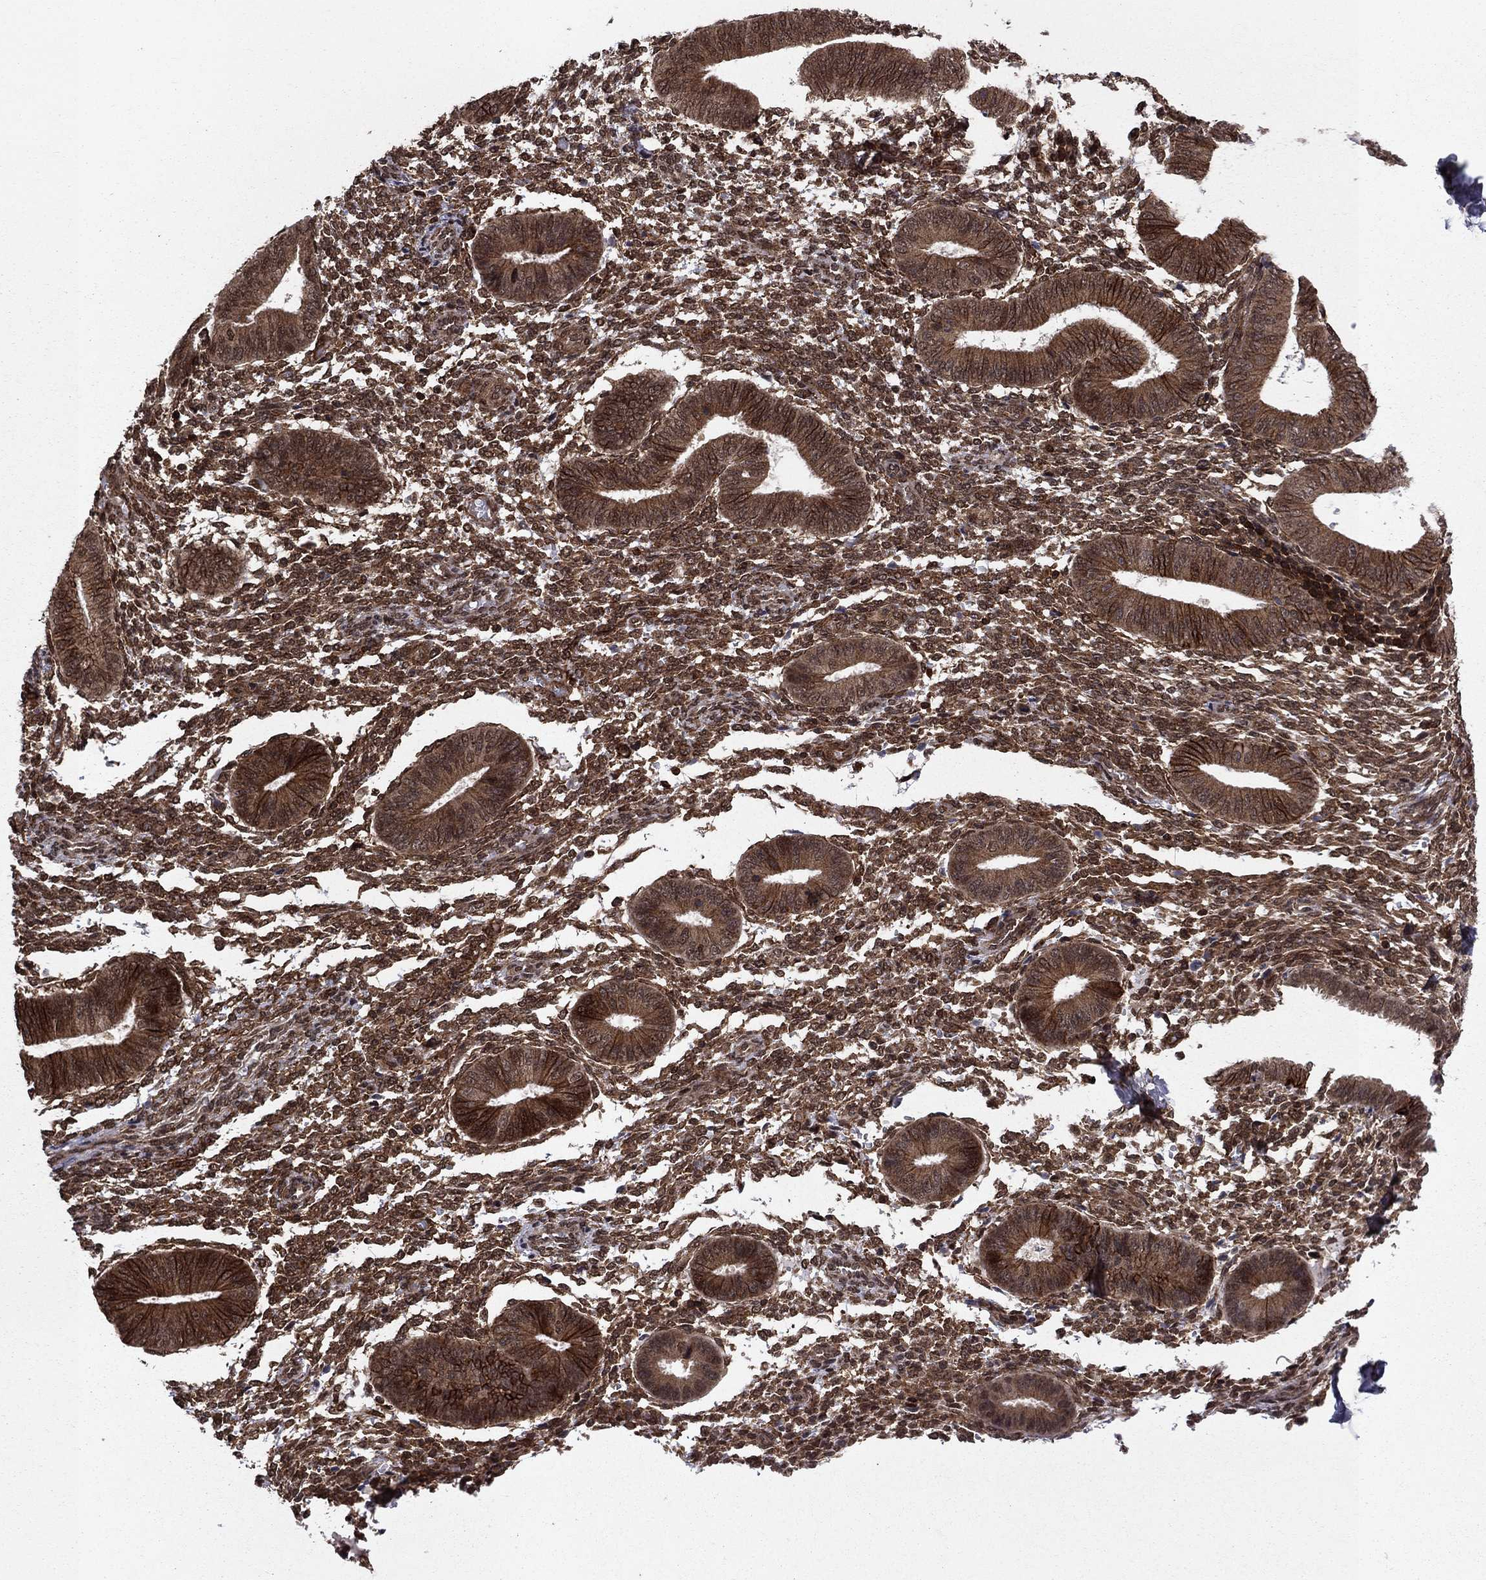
{"staining": {"intensity": "strong", "quantity": "25%-75%", "location": "cytoplasmic/membranous,nuclear"}, "tissue": "endometrium", "cell_type": "Cells in endometrial stroma", "image_type": "normal", "snomed": [{"axis": "morphology", "description": "Normal tissue, NOS"}, {"axis": "topography", "description": "Endometrium"}], "caption": "A micrograph of endometrium stained for a protein displays strong cytoplasmic/membranous,nuclear brown staining in cells in endometrial stroma. The protein is shown in brown color, while the nuclei are stained blue.", "gene": "SSX2IP", "patient": {"sex": "female", "age": 47}}